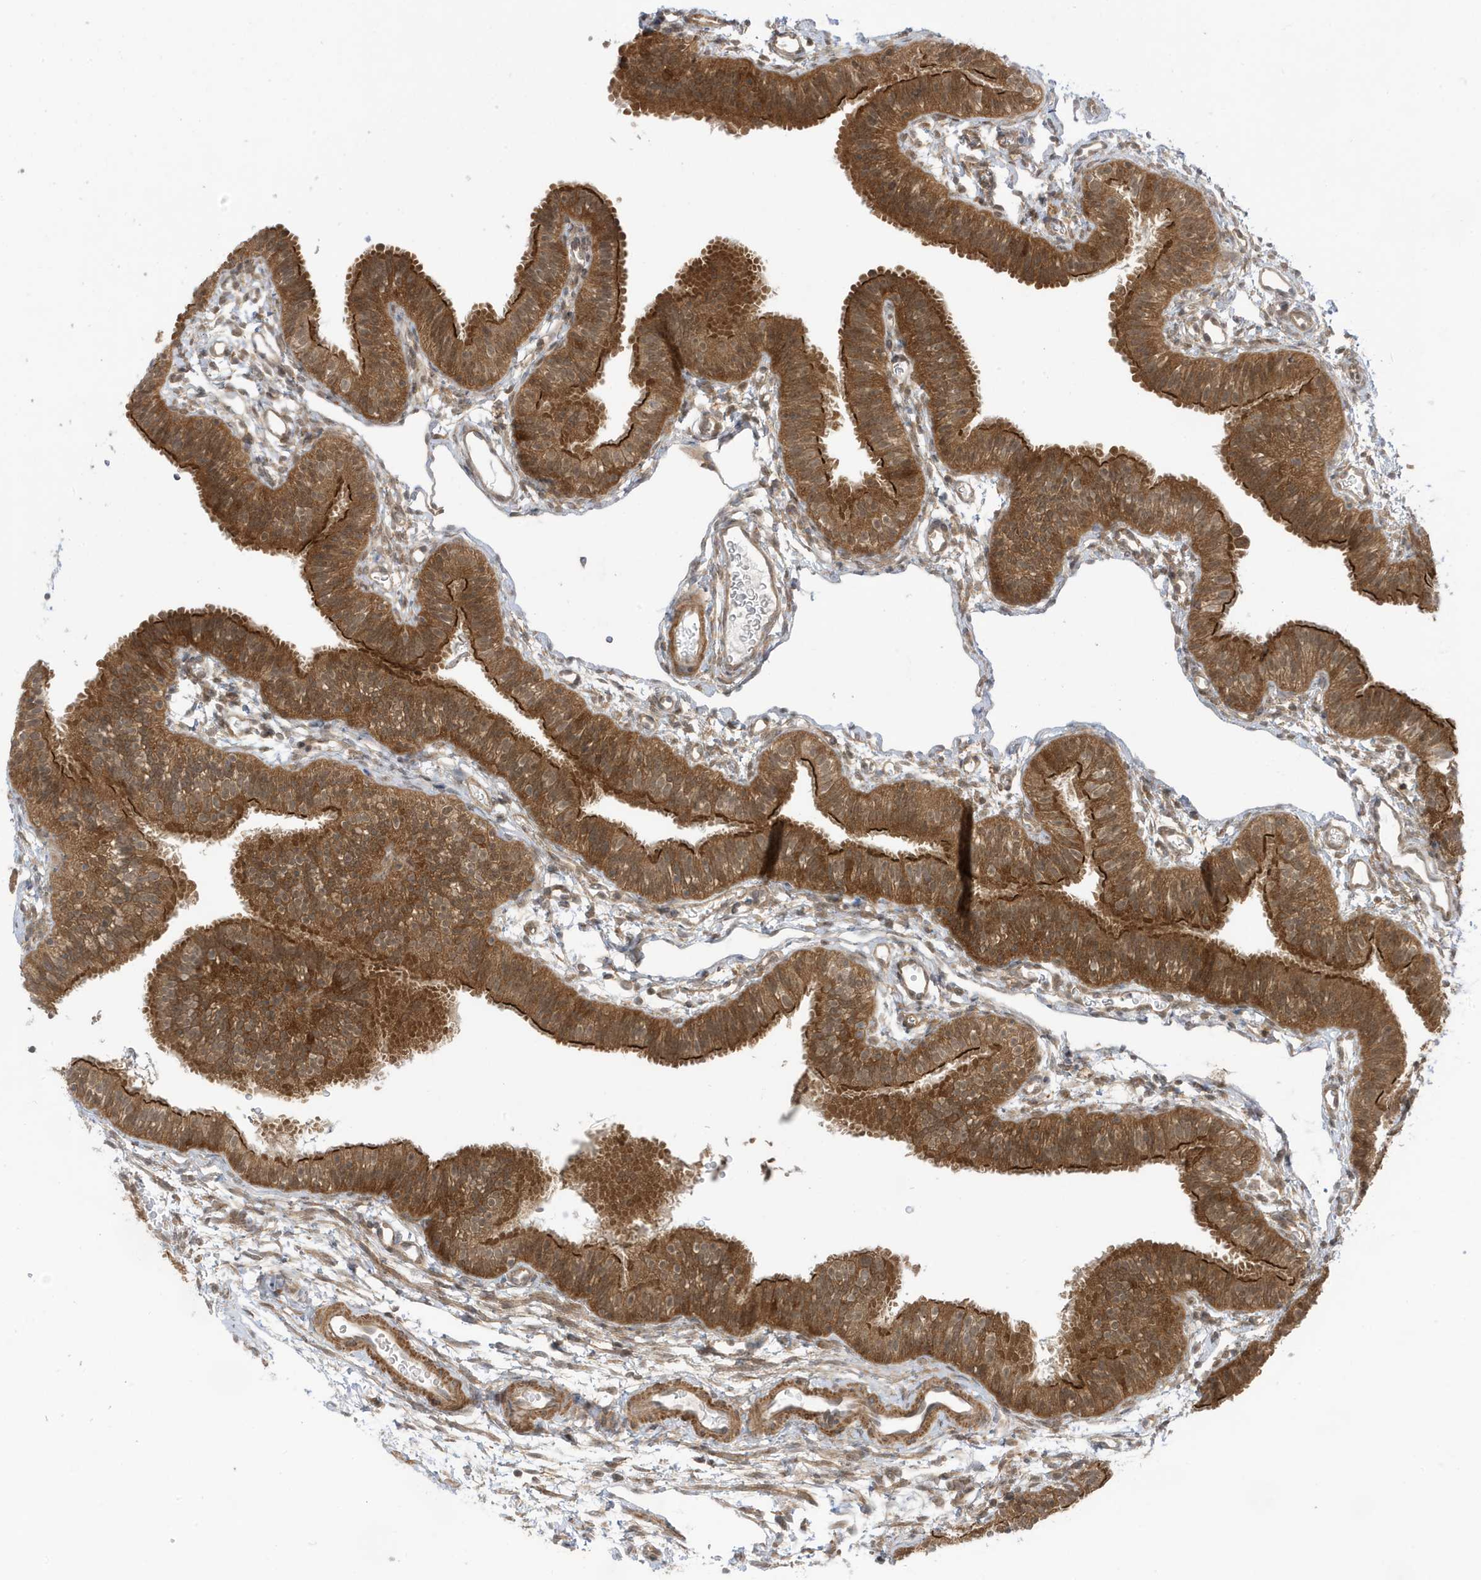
{"staining": {"intensity": "strong", "quantity": ">75%", "location": "cytoplasmic/membranous"}, "tissue": "fallopian tube", "cell_type": "Glandular cells", "image_type": "normal", "snomed": [{"axis": "morphology", "description": "Normal tissue, NOS"}, {"axis": "topography", "description": "Fallopian tube"}], "caption": "Immunohistochemistry (IHC) (DAB (3,3'-diaminobenzidine)) staining of normal fallopian tube shows strong cytoplasmic/membranous protein expression in about >75% of glandular cells. Using DAB (3,3'-diaminobenzidine) (brown) and hematoxylin (blue) stains, captured at high magnification using brightfield microscopy.", "gene": "DHX36", "patient": {"sex": "female", "age": 35}}